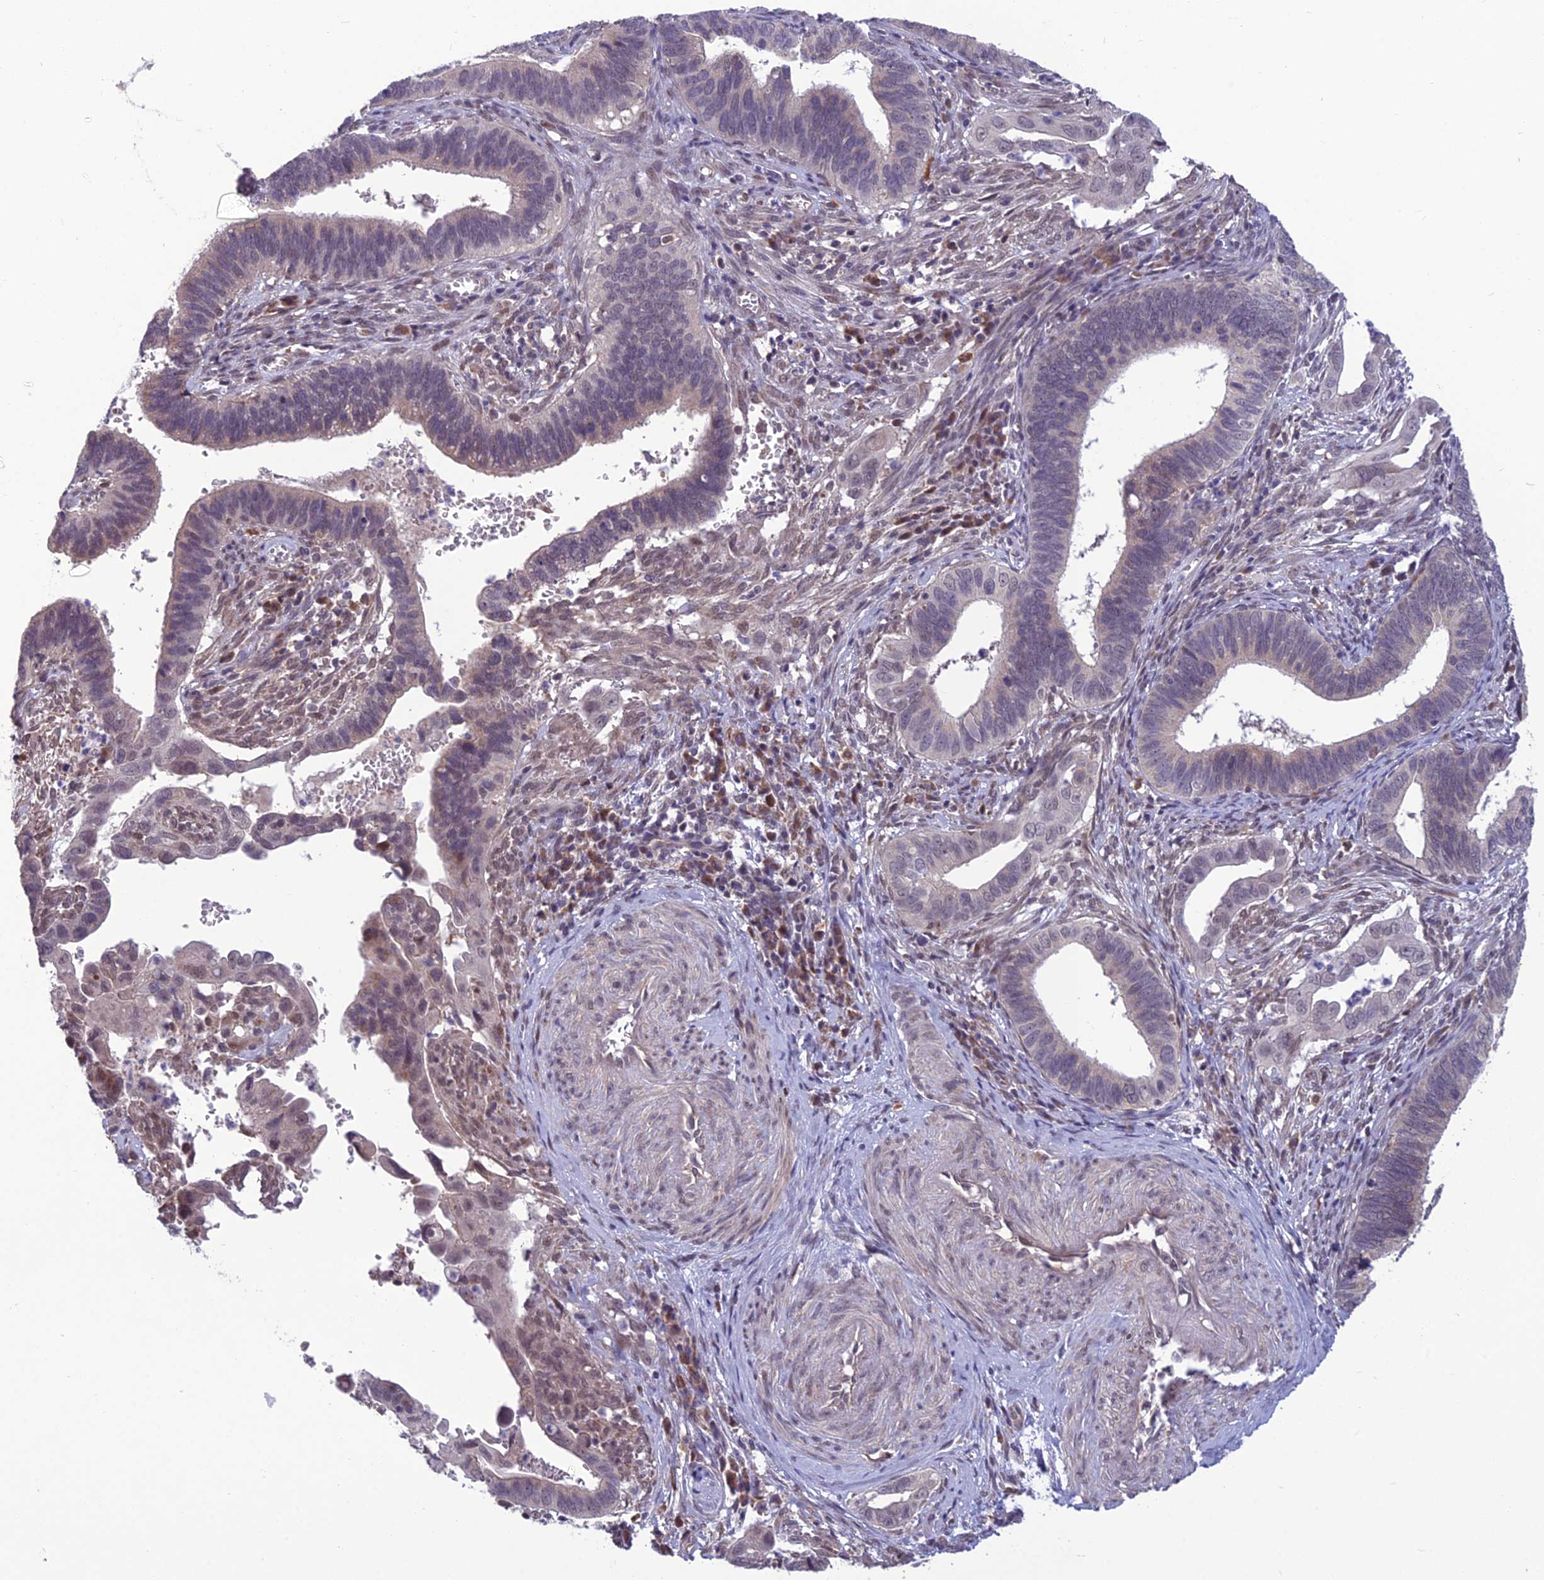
{"staining": {"intensity": "negative", "quantity": "none", "location": "none"}, "tissue": "cervical cancer", "cell_type": "Tumor cells", "image_type": "cancer", "snomed": [{"axis": "morphology", "description": "Adenocarcinoma, NOS"}, {"axis": "topography", "description": "Cervix"}], "caption": "Immunohistochemistry (IHC) photomicrograph of adenocarcinoma (cervical) stained for a protein (brown), which reveals no positivity in tumor cells.", "gene": "FBRS", "patient": {"sex": "female", "age": 42}}